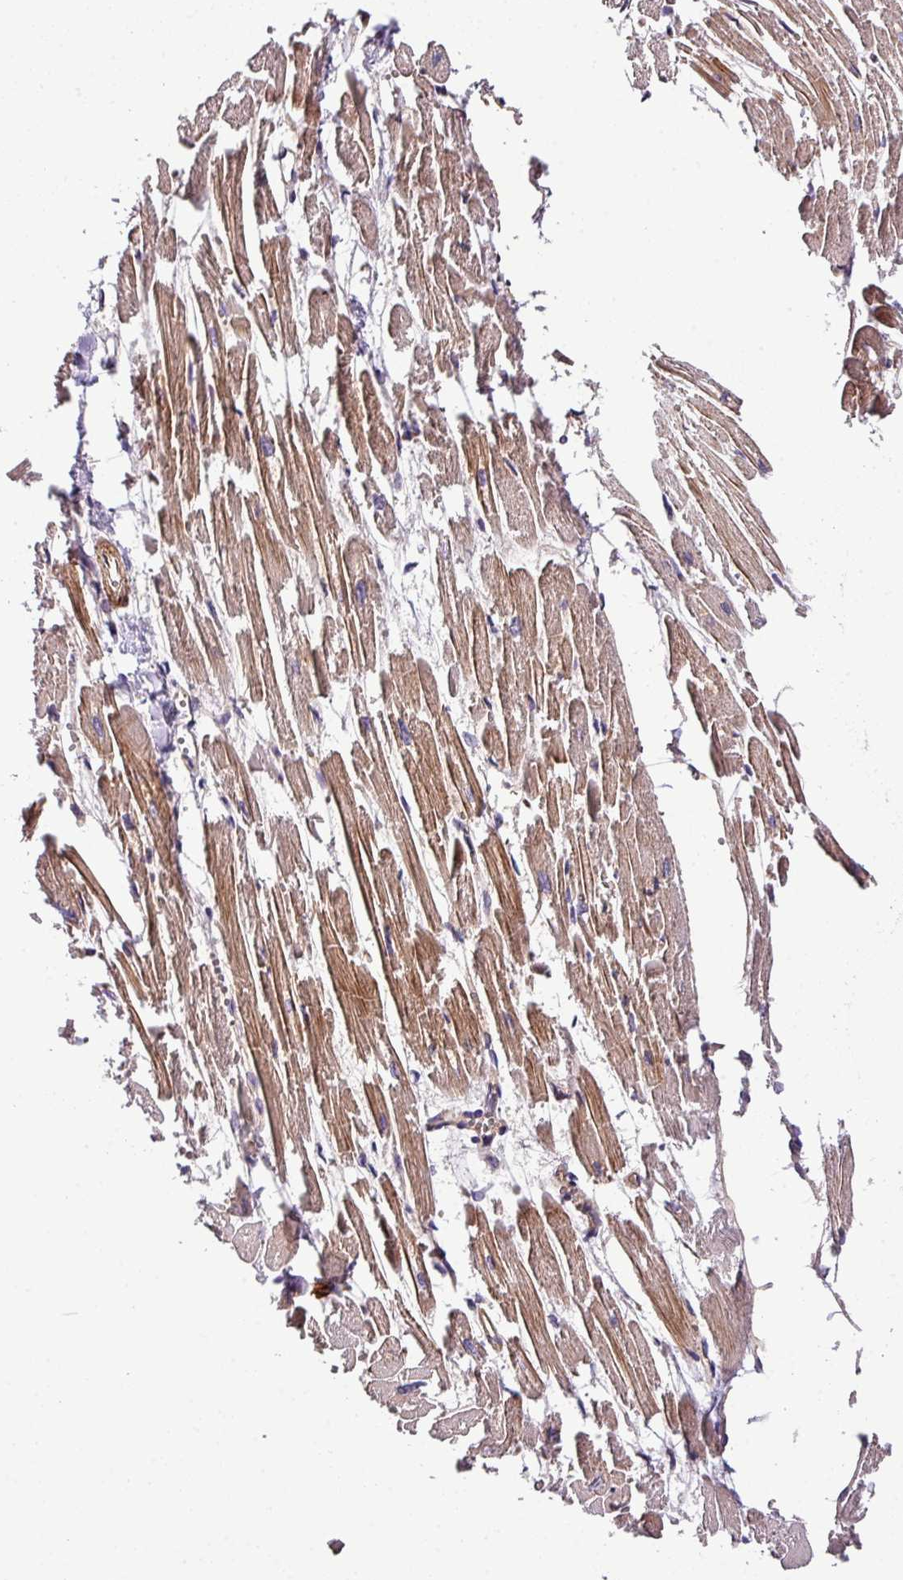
{"staining": {"intensity": "moderate", "quantity": ">75%", "location": "cytoplasmic/membranous"}, "tissue": "heart muscle", "cell_type": "Cardiomyocytes", "image_type": "normal", "snomed": [{"axis": "morphology", "description": "Normal tissue, NOS"}, {"axis": "topography", "description": "Heart"}], "caption": "Protein staining of unremarkable heart muscle displays moderate cytoplasmic/membranous staining in about >75% of cardiomyocytes. (brown staining indicates protein expression, while blue staining denotes nuclei).", "gene": "CASS4", "patient": {"sex": "male", "age": 54}}